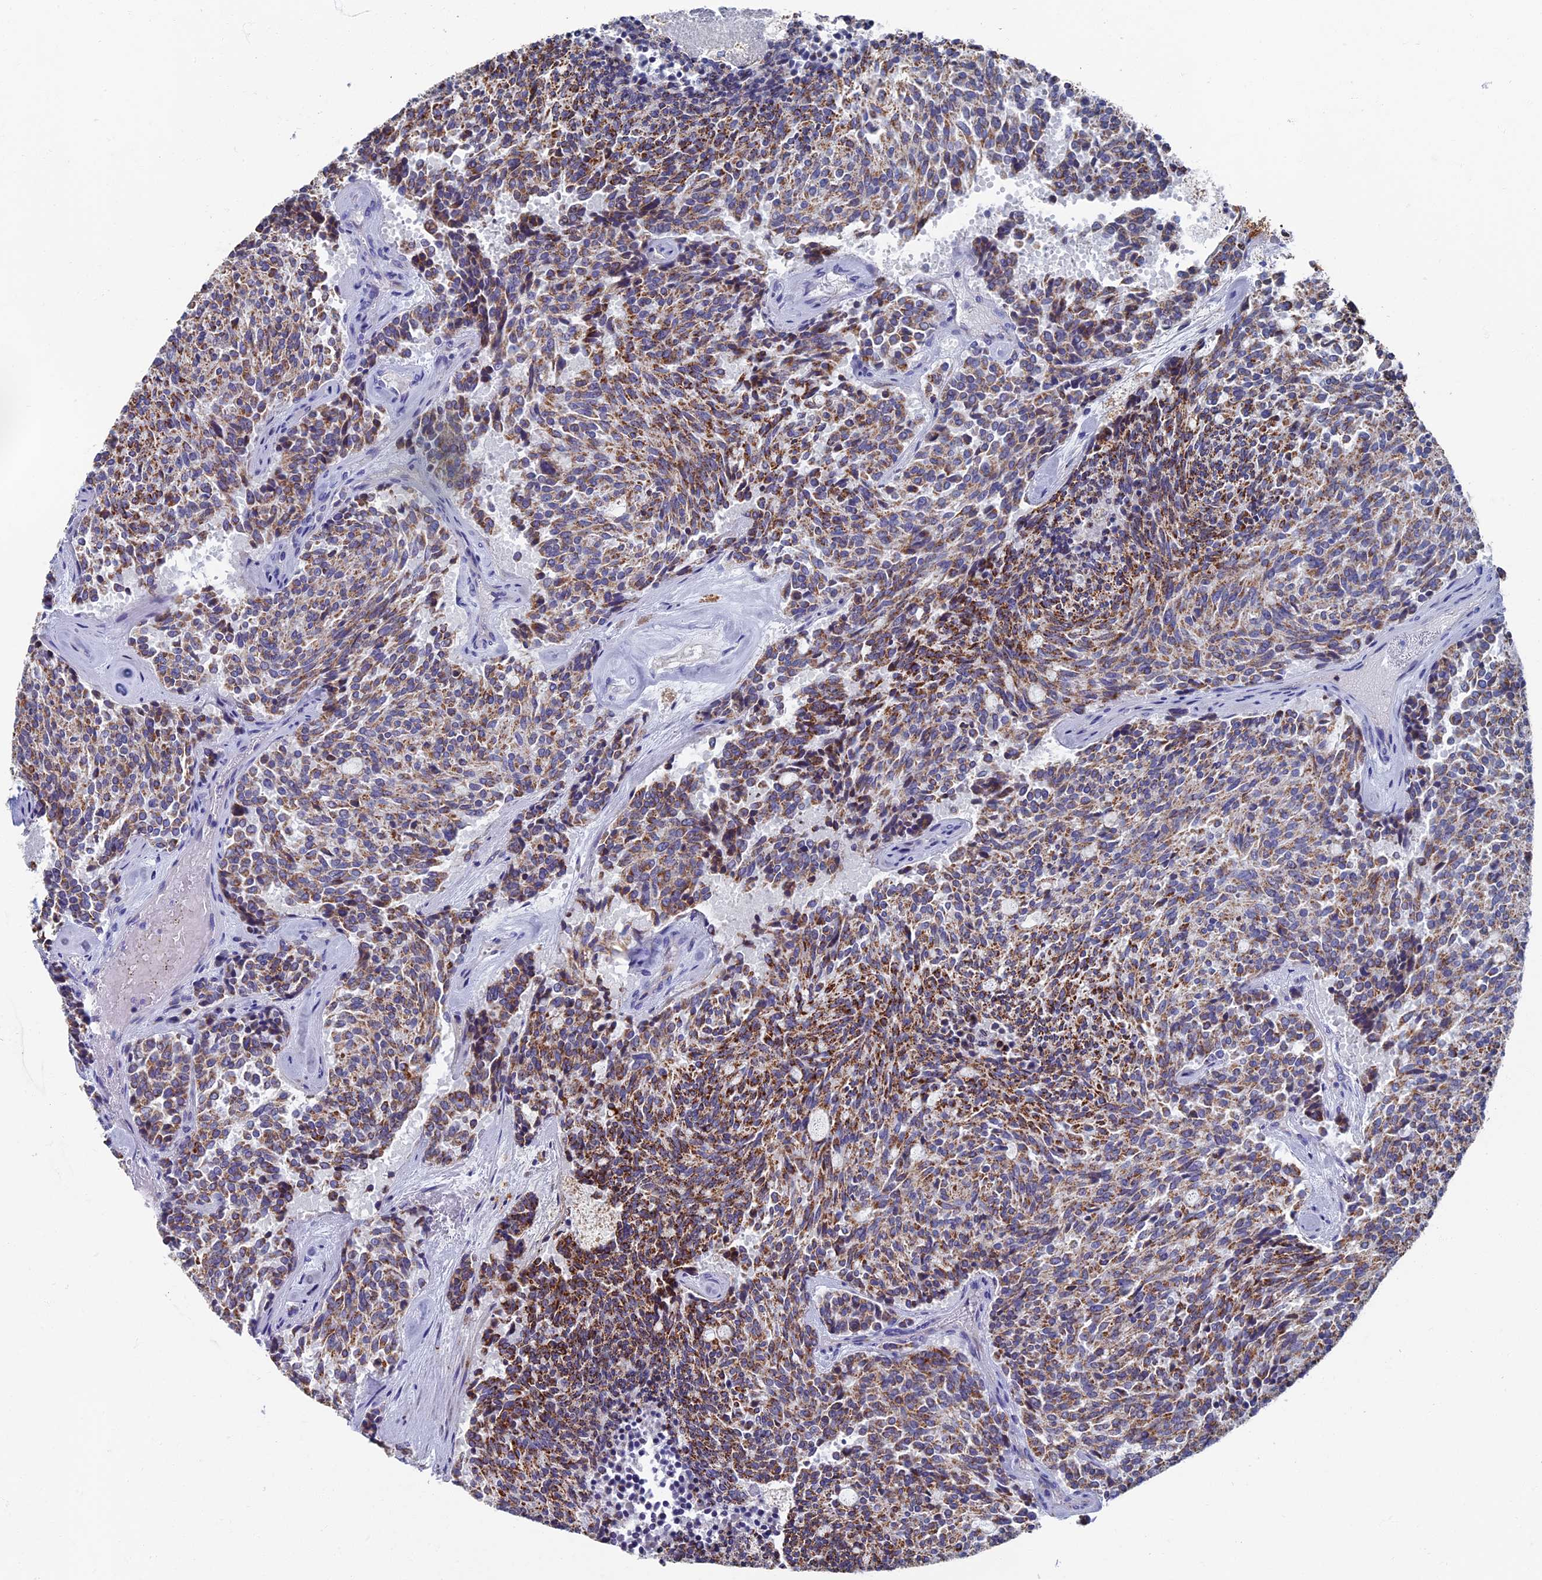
{"staining": {"intensity": "moderate", "quantity": ">75%", "location": "cytoplasmic/membranous"}, "tissue": "carcinoid", "cell_type": "Tumor cells", "image_type": "cancer", "snomed": [{"axis": "morphology", "description": "Carcinoid, malignant, NOS"}, {"axis": "topography", "description": "Pancreas"}], "caption": "Protein expression analysis of carcinoid displays moderate cytoplasmic/membranous staining in about >75% of tumor cells.", "gene": "OAT", "patient": {"sex": "female", "age": 54}}